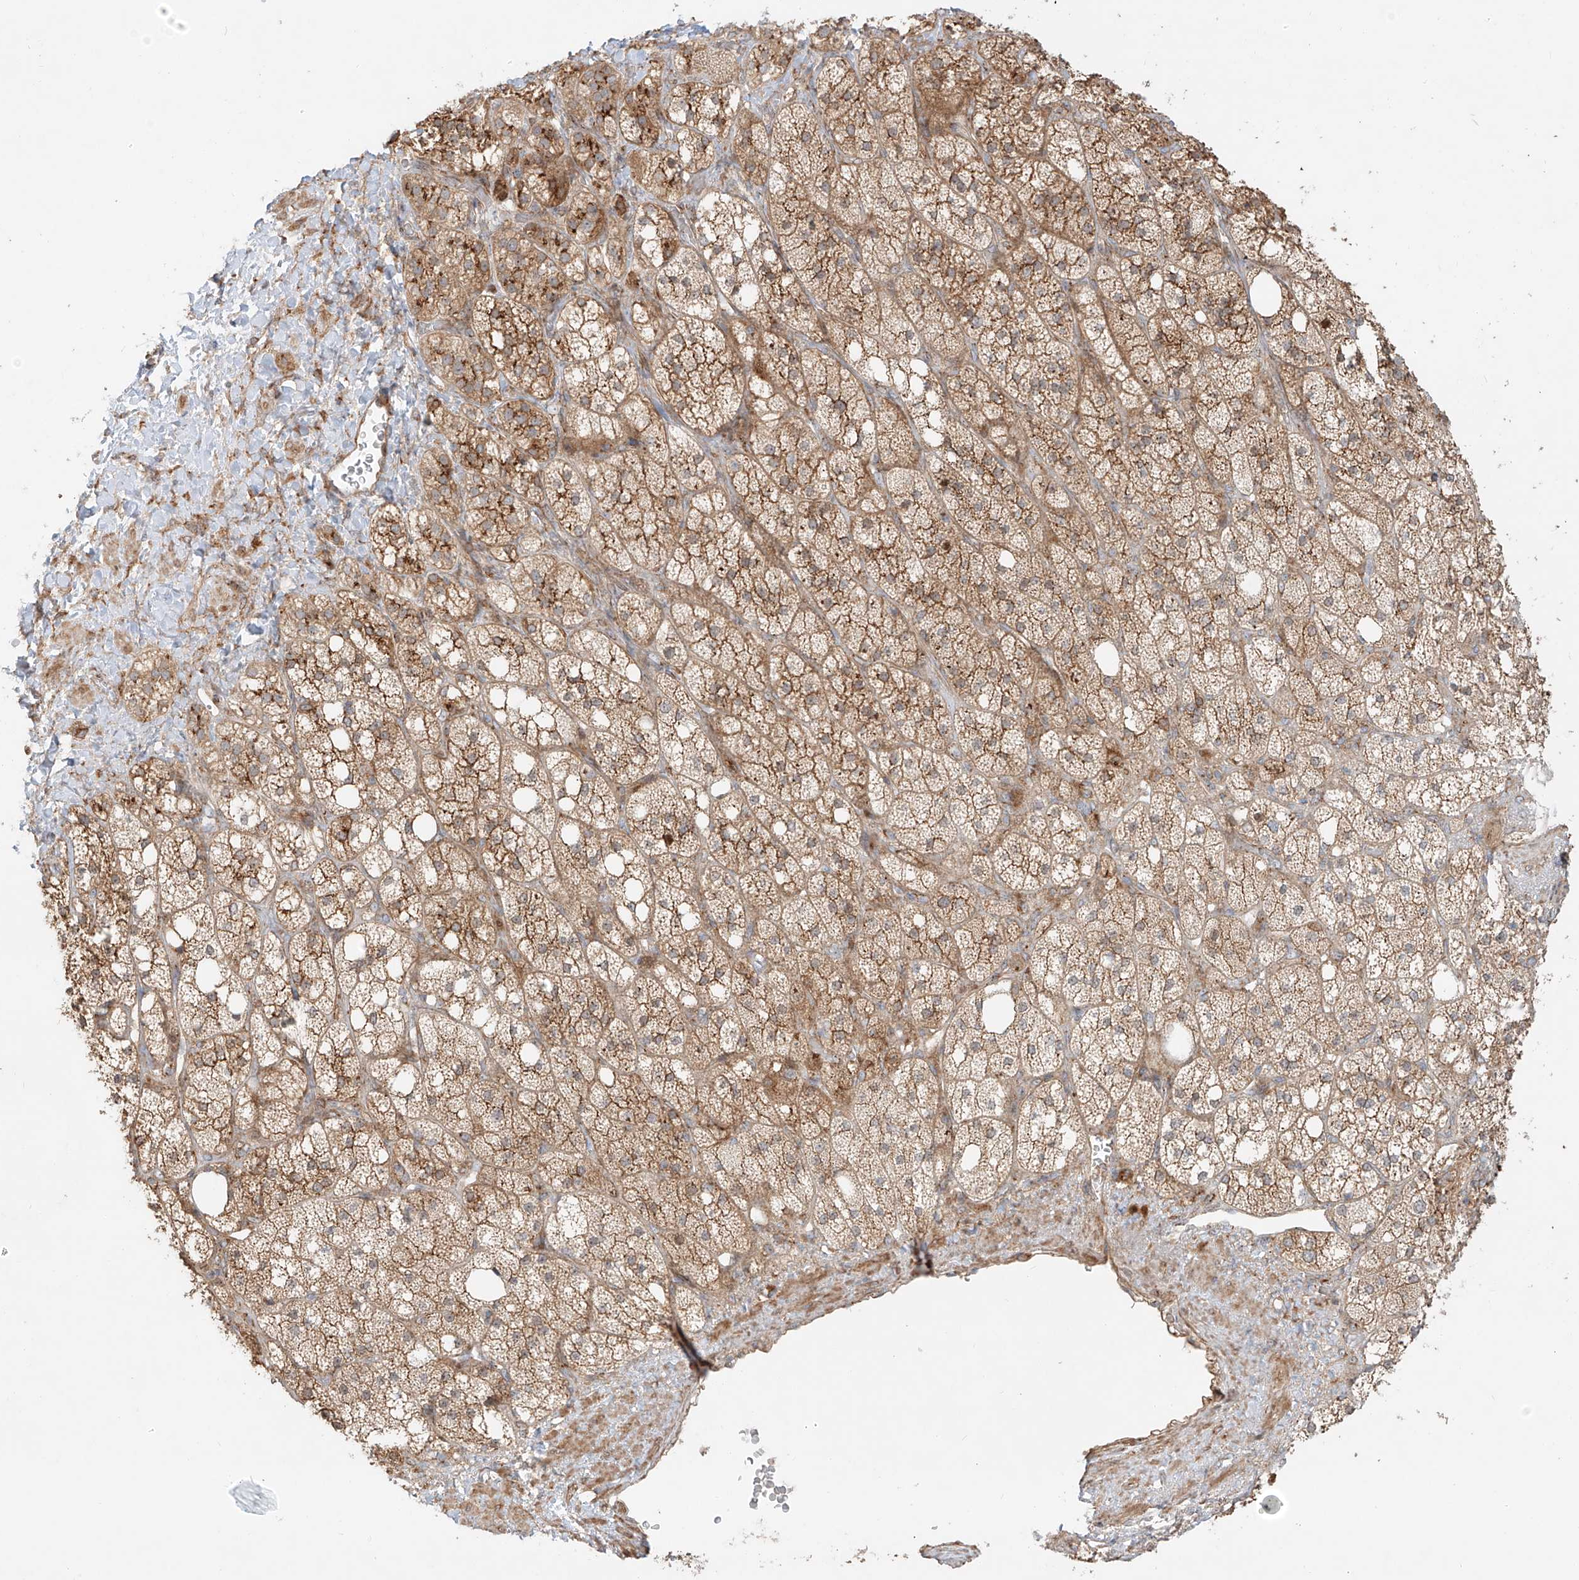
{"staining": {"intensity": "moderate", "quantity": ">75%", "location": "cytoplasmic/membranous"}, "tissue": "adrenal gland", "cell_type": "Glandular cells", "image_type": "normal", "snomed": [{"axis": "morphology", "description": "Normal tissue, NOS"}, {"axis": "topography", "description": "Adrenal gland"}], "caption": "DAB immunohistochemical staining of benign human adrenal gland shows moderate cytoplasmic/membranous protein positivity in about >75% of glandular cells. (Stains: DAB in brown, nuclei in blue, Microscopy: brightfield microscopy at high magnification).", "gene": "ZNF287", "patient": {"sex": "male", "age": 61}}